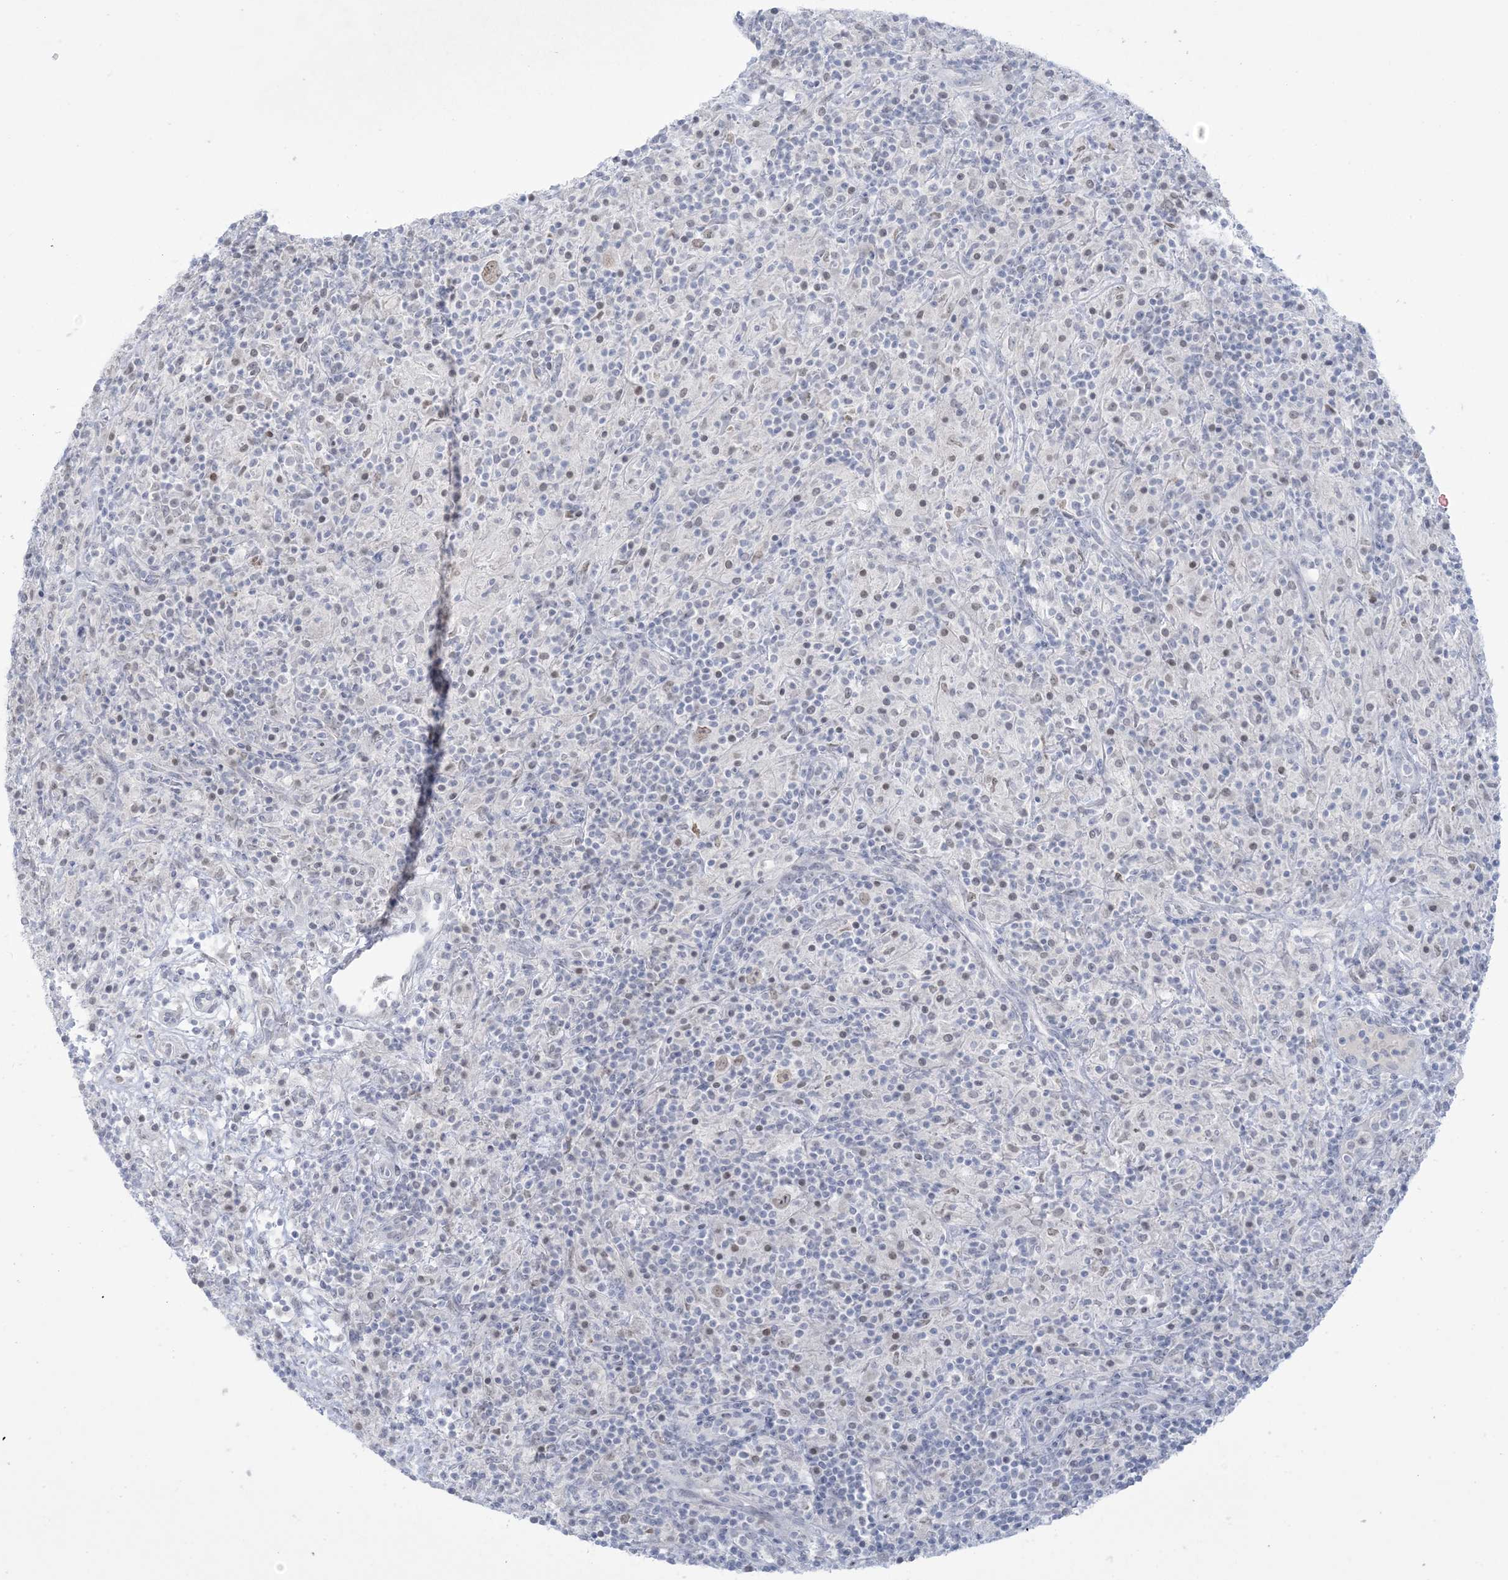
{"staining": {"intensity": "weak", "quantity": "25%-75%", "location": "nuclear"}, "tissue": "lymphoma", "cell_type": "Tumor cells", "image_type": "cancer", "snomed": [{"axis": "morphology", "description": "Hodgkin's disease, NOS"}, {"axis": "topography", "description": "Lymph node"}], "caption": "Tumor cells display weak nuclear staining in about 25%-75% of cells in Hodgkin's disease. (DAB (3,3'-diaminobenzidine) IHC with brightfield microscopy, high magnification).", "gene": "HOMEZ", "patient": {"sex": "male", "age": 70}}